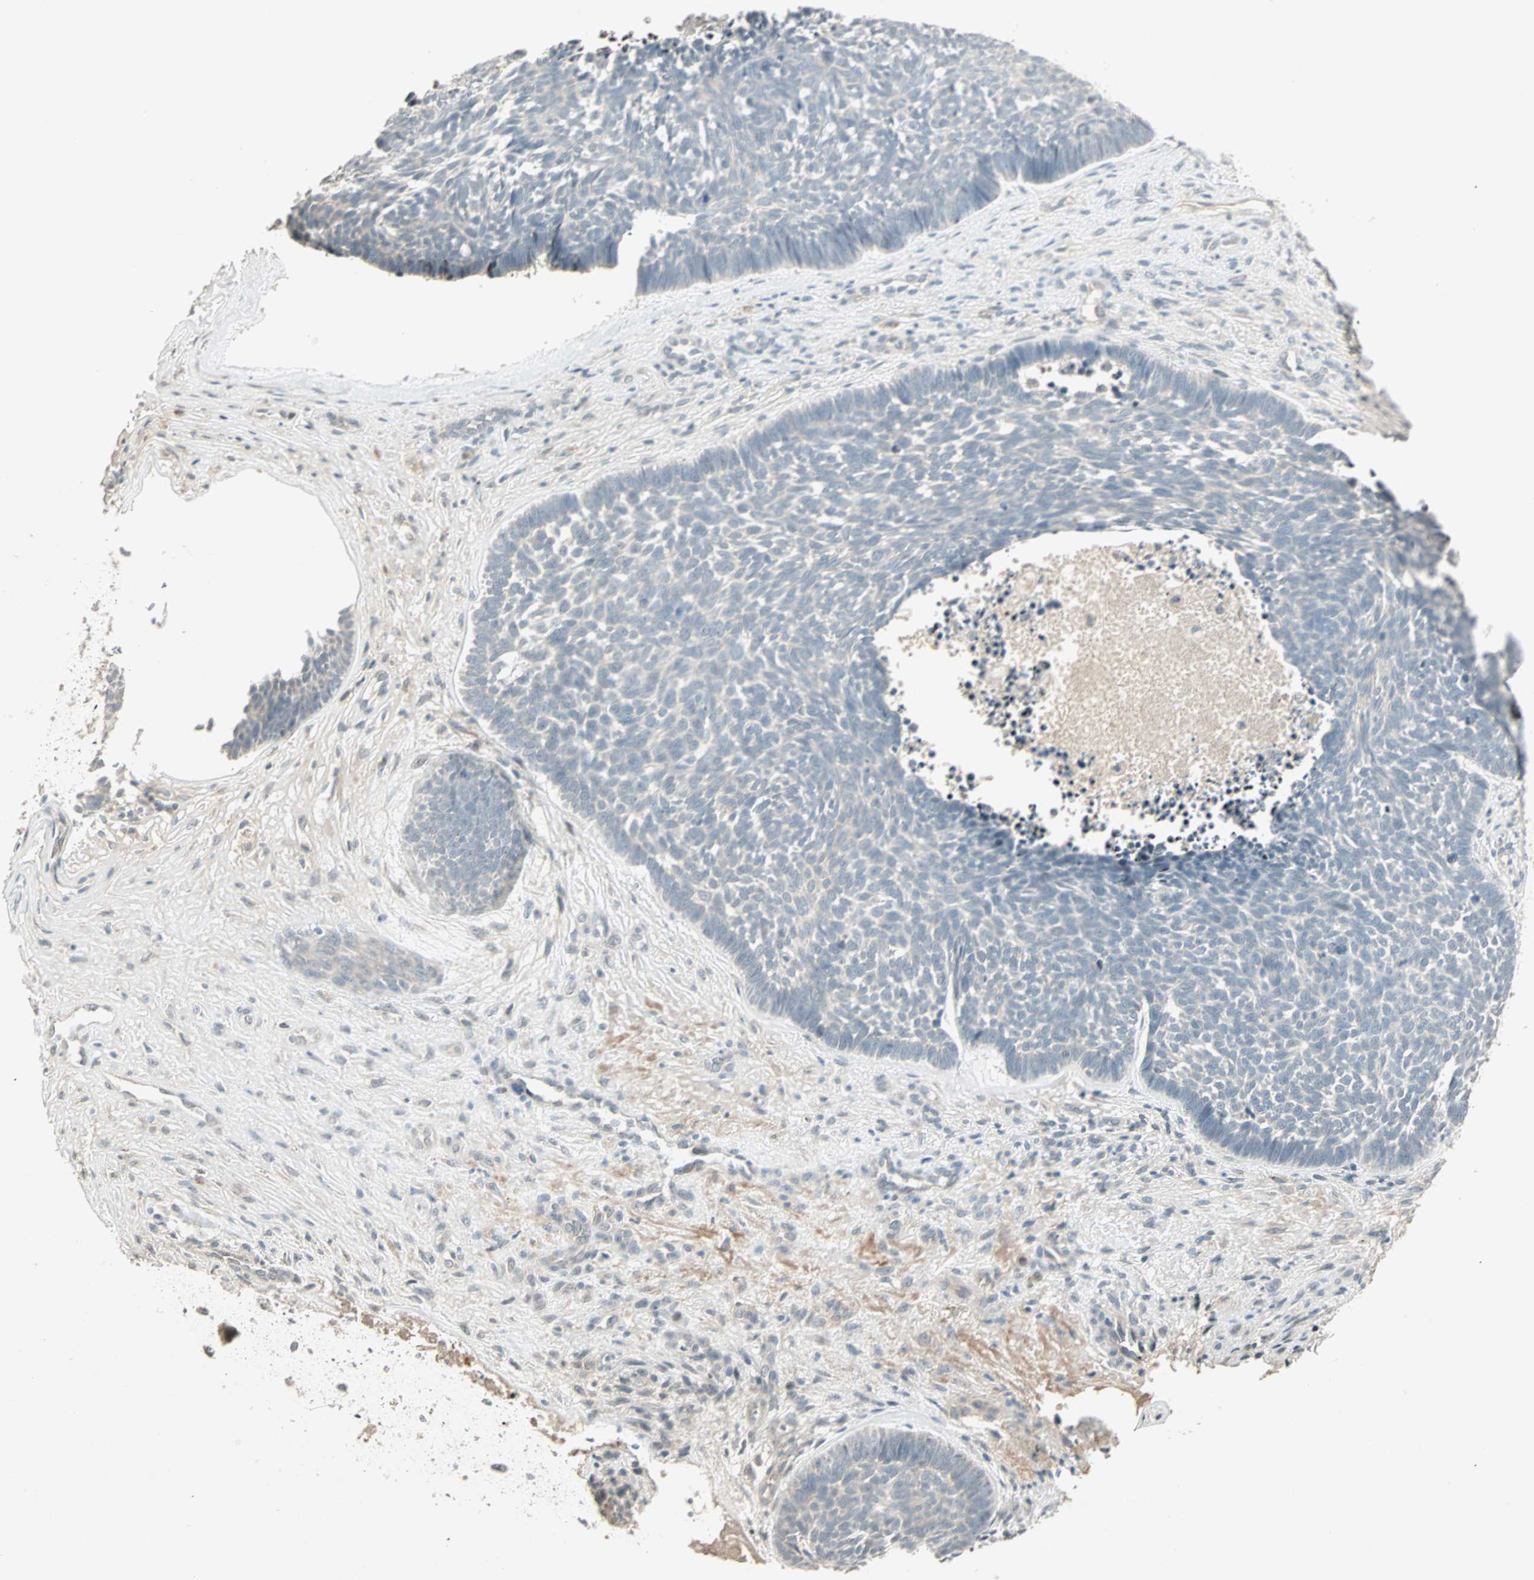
{"staining": {"intensity": "negative", "quantity": "none", "location": "none"}, "tissue": "skin cancer", "cell_type": "Tumor cells", "image_type": "cancer", "snomed": [{"axis": "morphology", "description": "Basal cell carcinoma"}, {"axis": "topography", "description": "Skin"}], "caption": "This is a photomicrograph of IHC staining of skin cancer (basal cell carcinoma), which shows no expression in tumor cells. (IHC, brightfield microscopy, high magnification).", "gene": "ACSL5", "patient": {"sex": "male", "age": 84}}